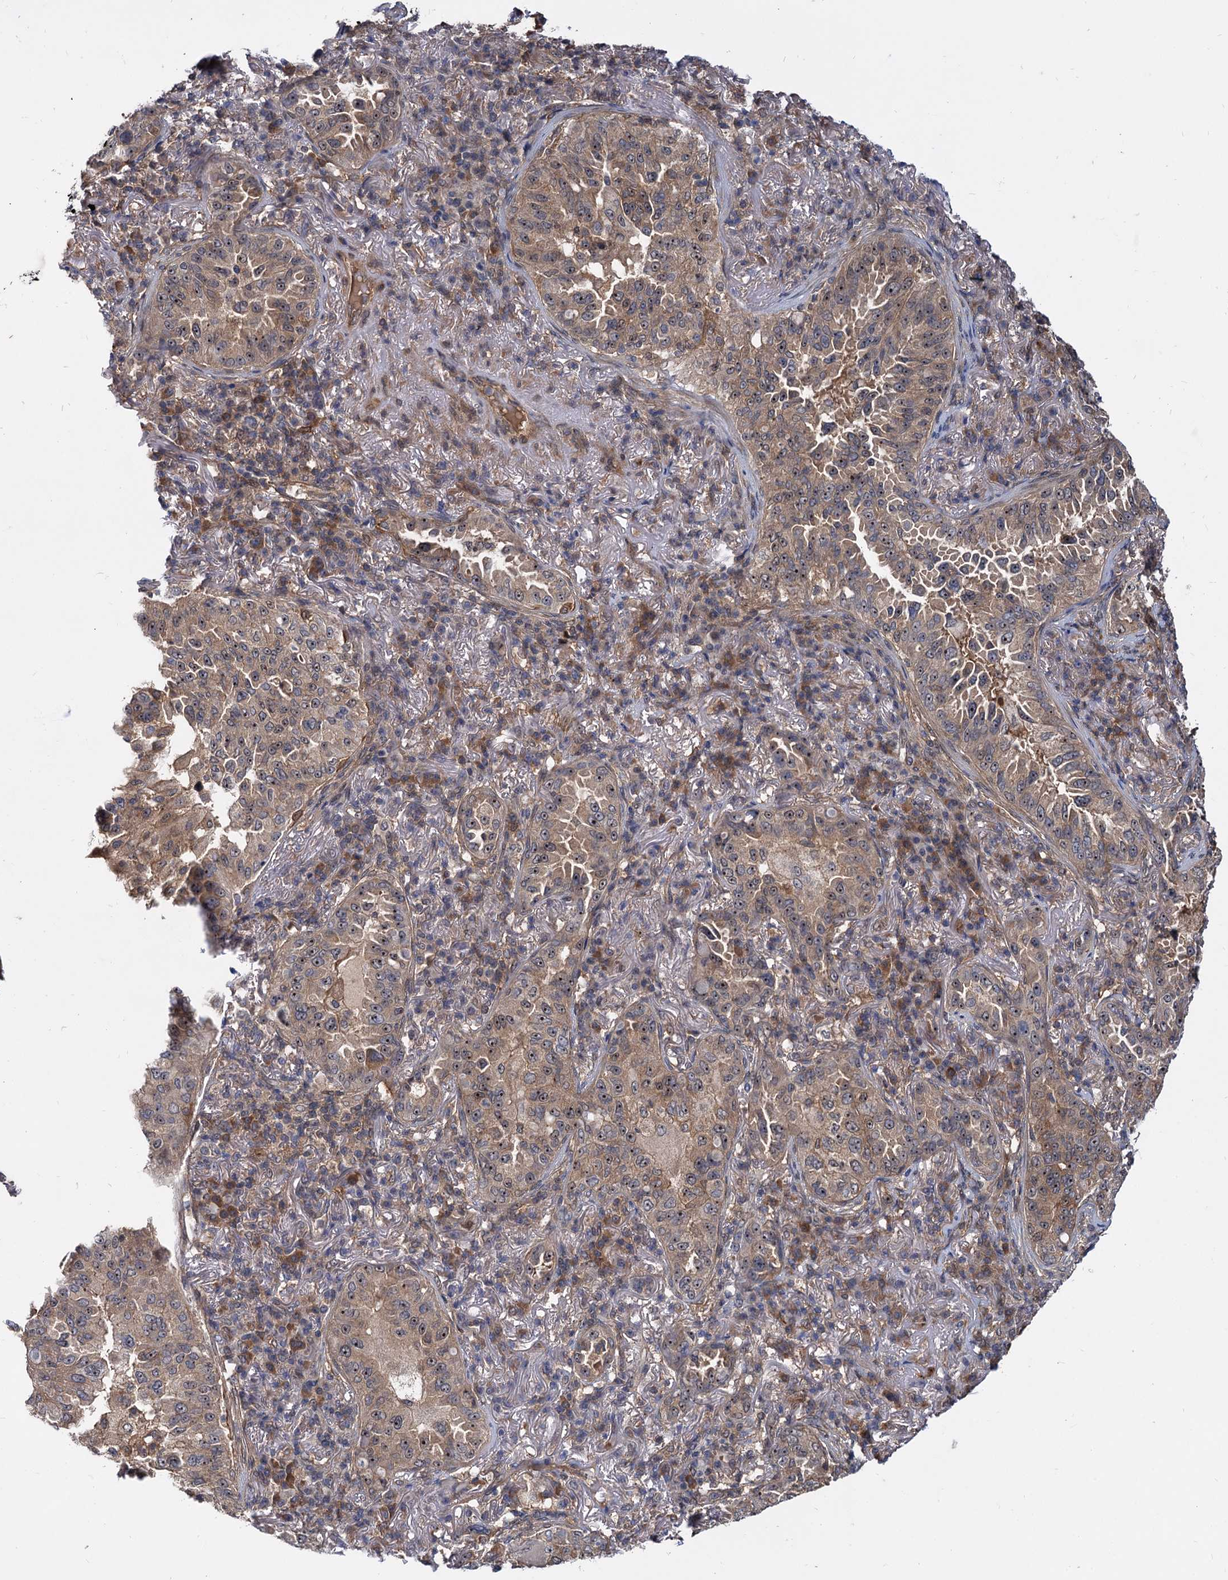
{"staining": {"intensity": "weak", "quantity": ">75%", "location": "cytoplasmic/membranous,nuclear"}, "tissue": "lung cancer", "cell_type": "Tumor cells", "image_type": "cancer", "snomed": [{"axis": "morphology", "description": "Adenocarcinoma, NOS"}, {"axis": "topography", "description": "Lung"}], "caption": "Adenocarcinoma (lung) stained for a protein reveals weak cytoplasmic/membranous and nuclear positivity in tumor cells.", "gene": "SNX15", "patient": {"sex": "female", "age": 69}}